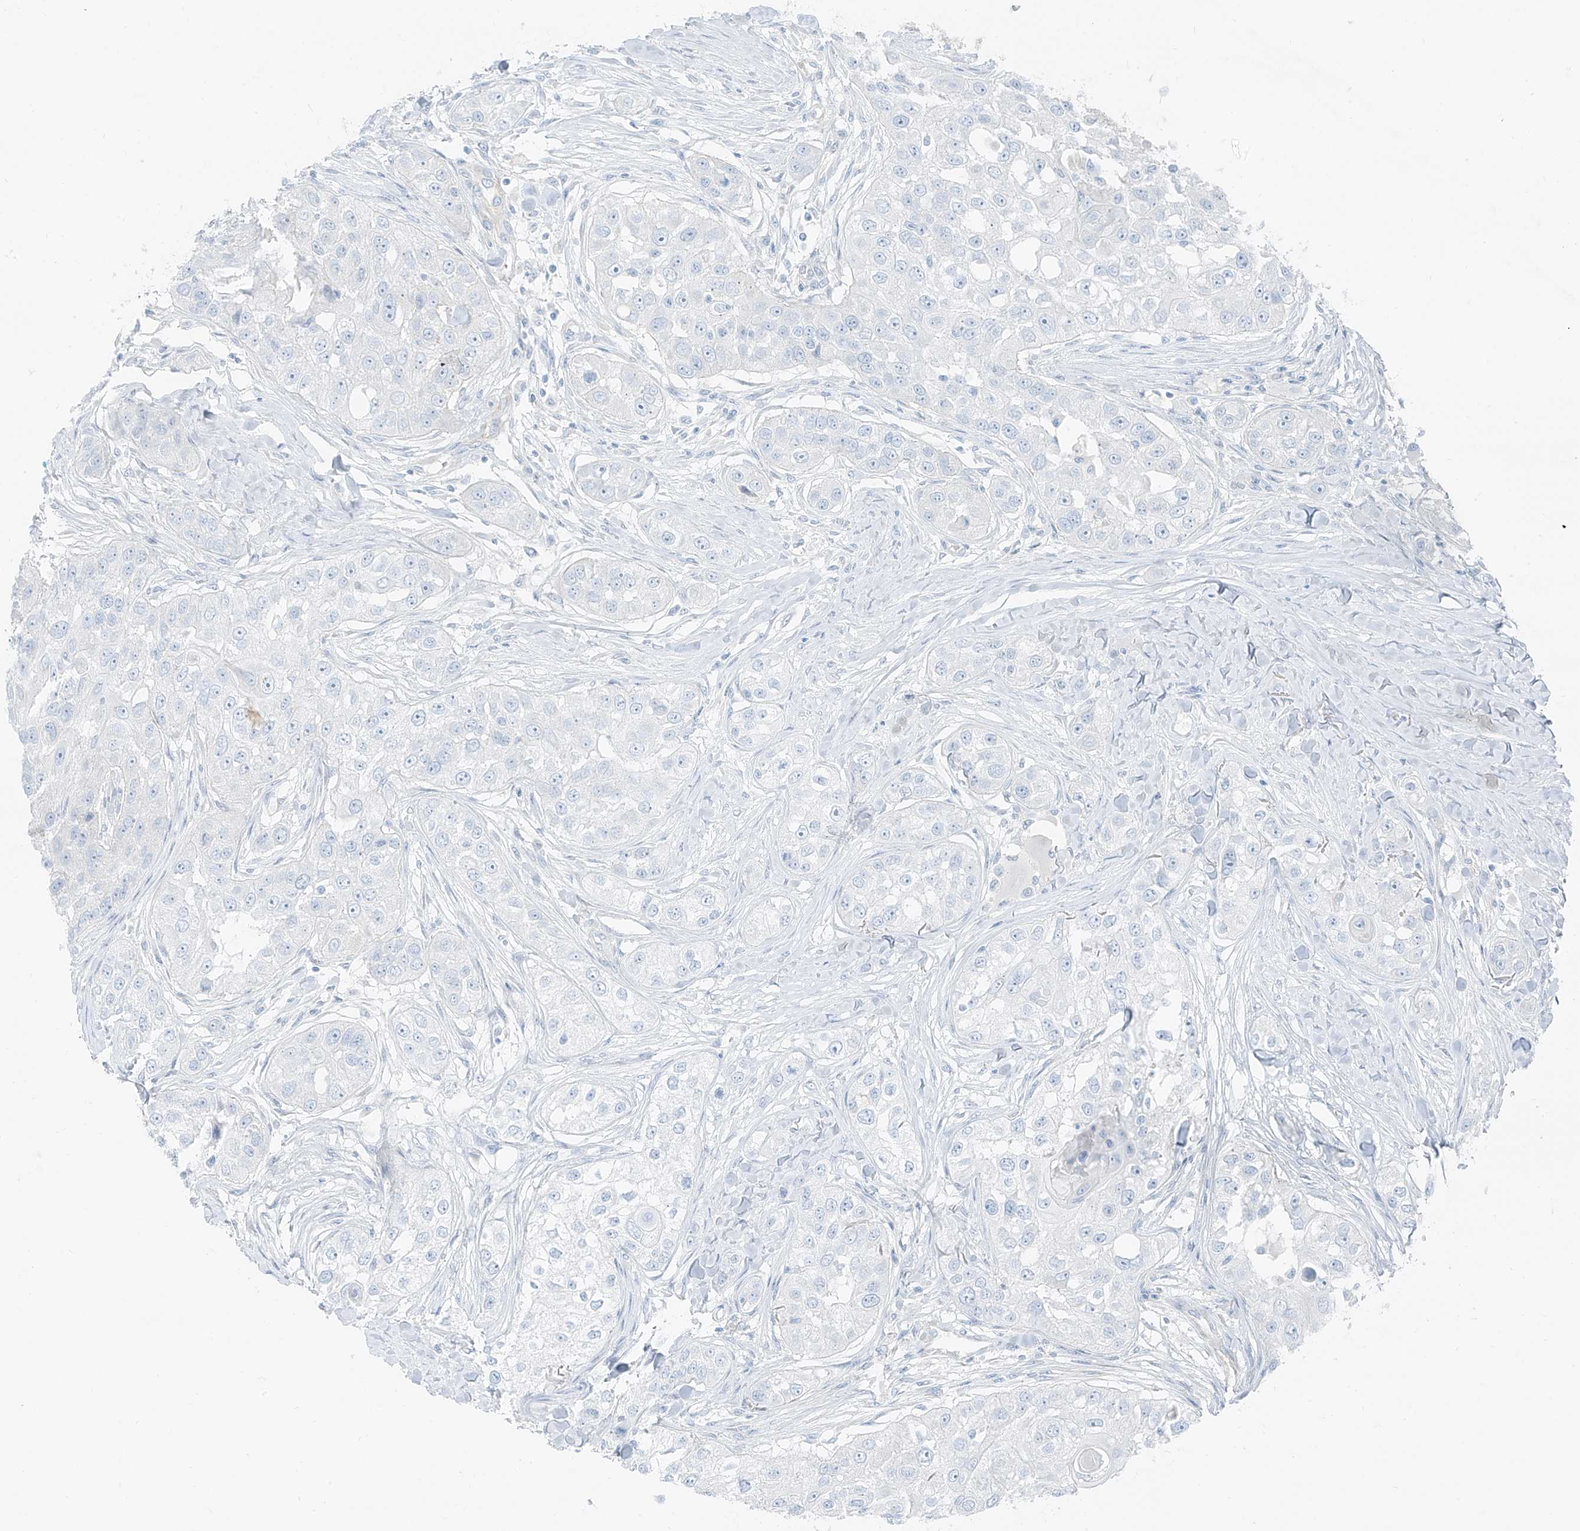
{"staining": {"intensity": "negative", "quantity": "none", "location": "none"}, "tissue": "head and neck cancer", "cell_type": "Tumor cells", "image_type": "cancer", "snomed": [{"axis": "morphology", "description": "Normal tissue, NOS"}, {"axis": "morphology", "description": "Squamous cell carcinoma, NOS"}, {"axis": "topography", "description": "Skeletal muscle"}, {"axis": "topography", "description": "Head-Neck"}], "caption": "IHC micrograph of human head and neck cancer stained for a protein (brown), which shows no staining in tumor cells.", "gene": "SMCP", "patient": {"sex": "male", "age": 51}}